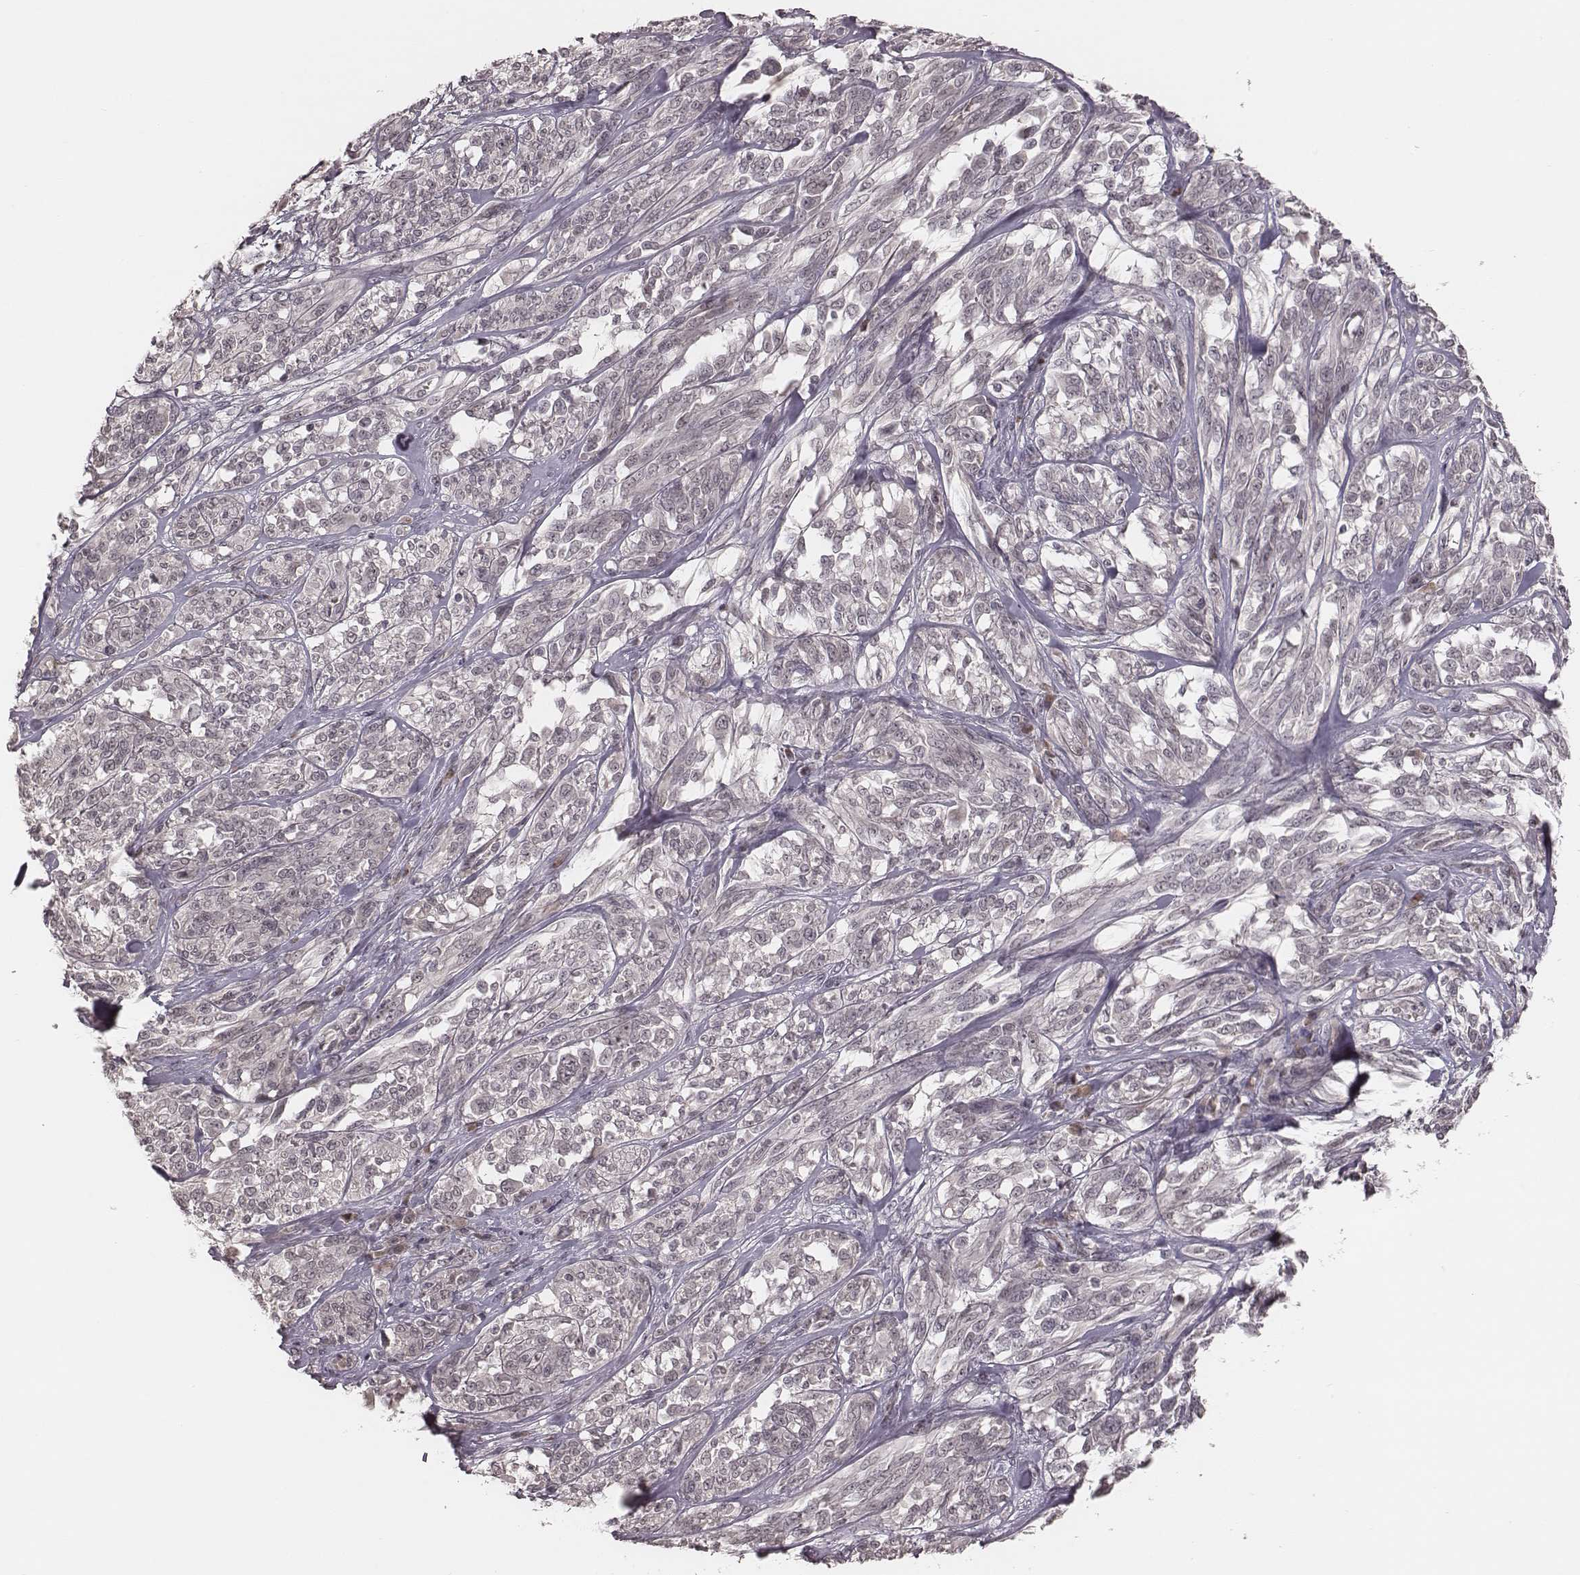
{"staining": {"intensity": "negative", "quantity": "none", "location": "none"}, "tissue": "melanoma", "cell_type": "Tumor cells", "image_type": "cancer", "snomed": [{"axis": "morphology", "description": "Malignant melanoma, NOS"}, {"axis": "topography", "description": "Skin"}], "caption": "DAB (3,3'-diaminobenzidine) immunohistochemical staining of human malignant melanoma reveals no significant expression in tumor cells. (DAB (3,3'-diaminobenzidine) immunohistochemistry with hematoxylin counter stain).", "gene": "IL5", "patient": {"sex": "female", "age": 91}}